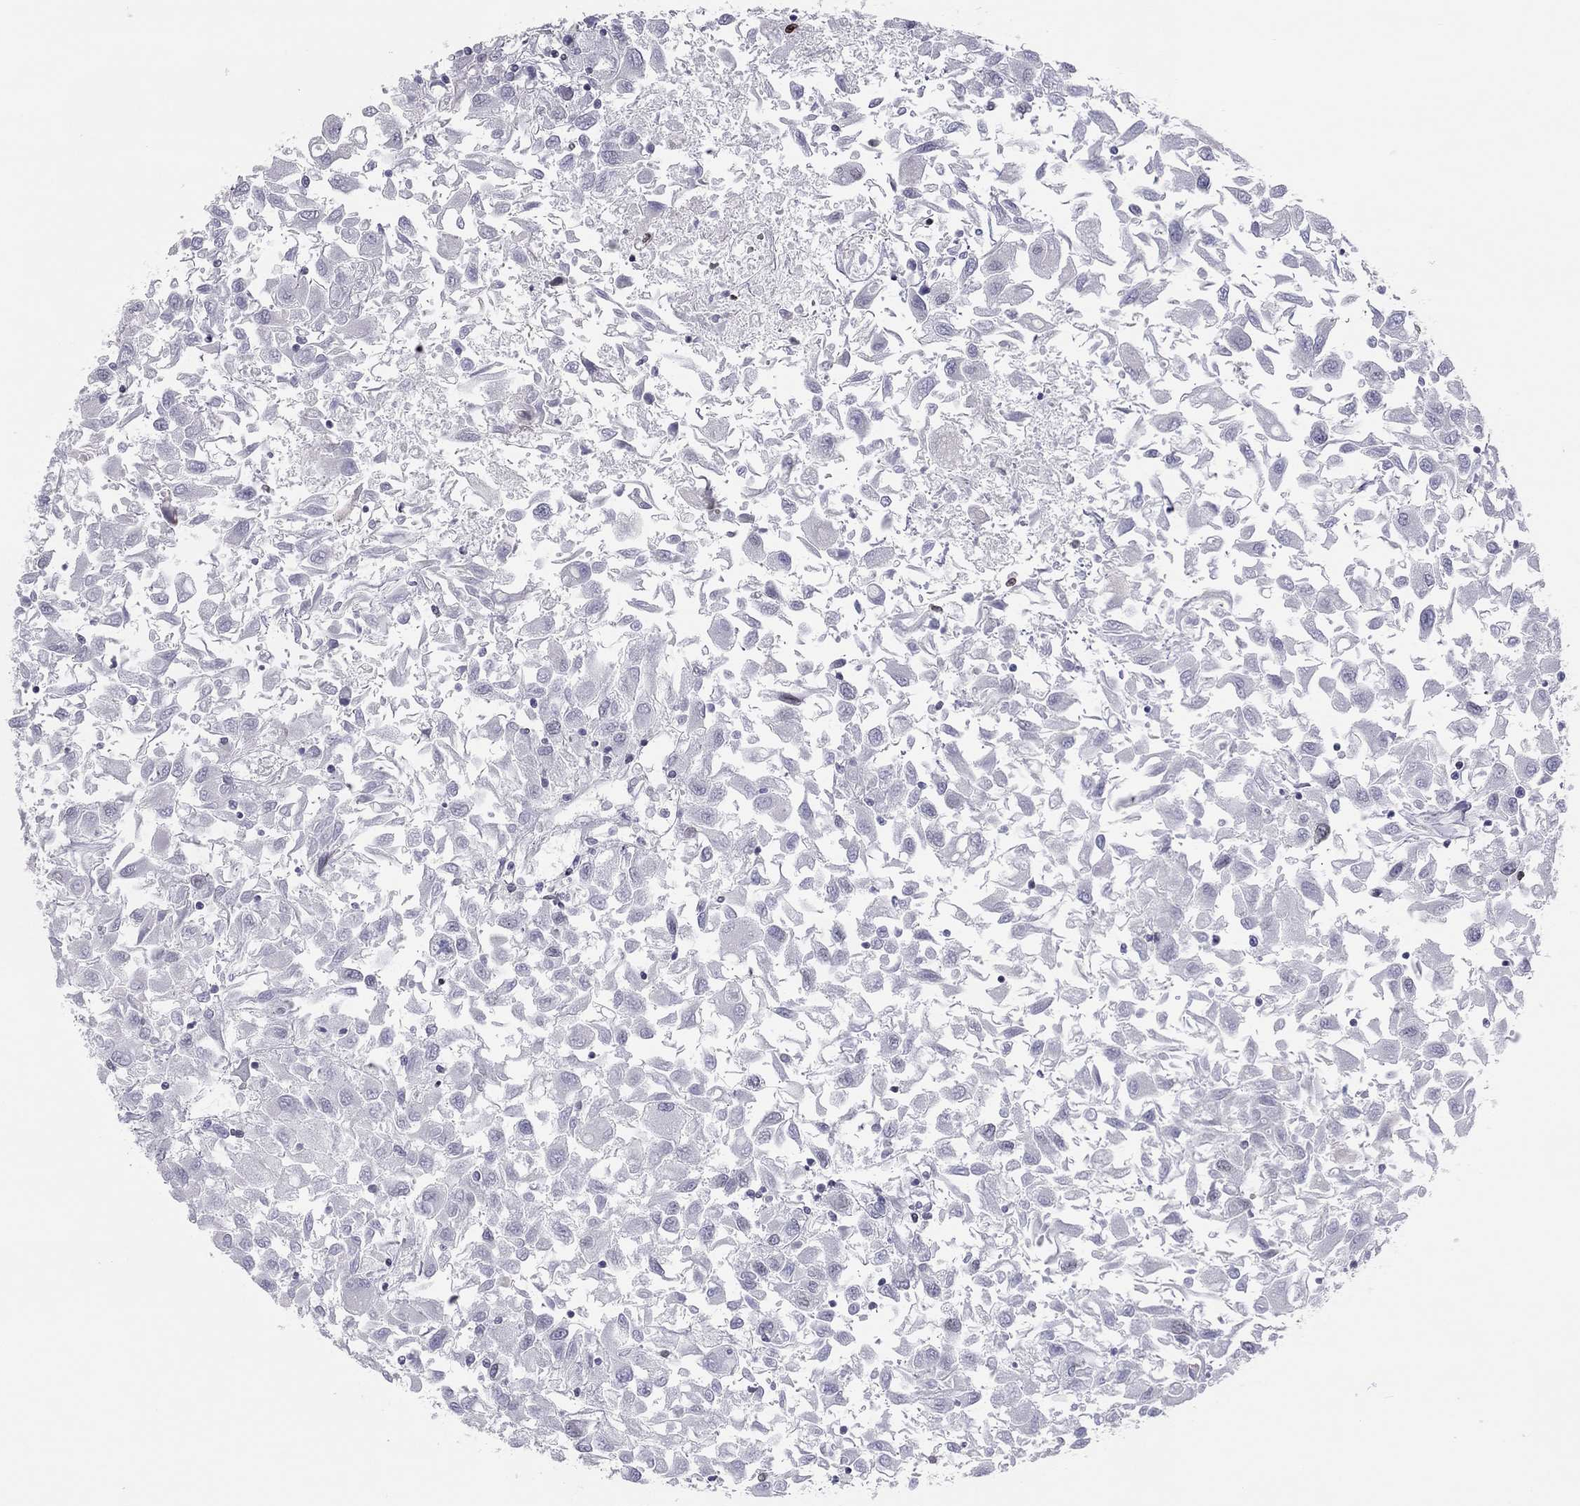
{"staining": {"intensity": "negative", "quantity": "none", "location": "none"}, "tissue": "renal cancer", "cell_type": "Tumor cells", "image_type": "cancer", "snomed": [{"axis": "morphology", "description": "Adenocarcinoma, NOS"}, {"axis": "topography", "description": "Kidney"}], "caption": "A histopathology image of renal adenocarcinoma stained for a protein displays no brown staining in tumor cells.", "gene": "ESPL1", "patient": {"sex": "female", "age": 76}}